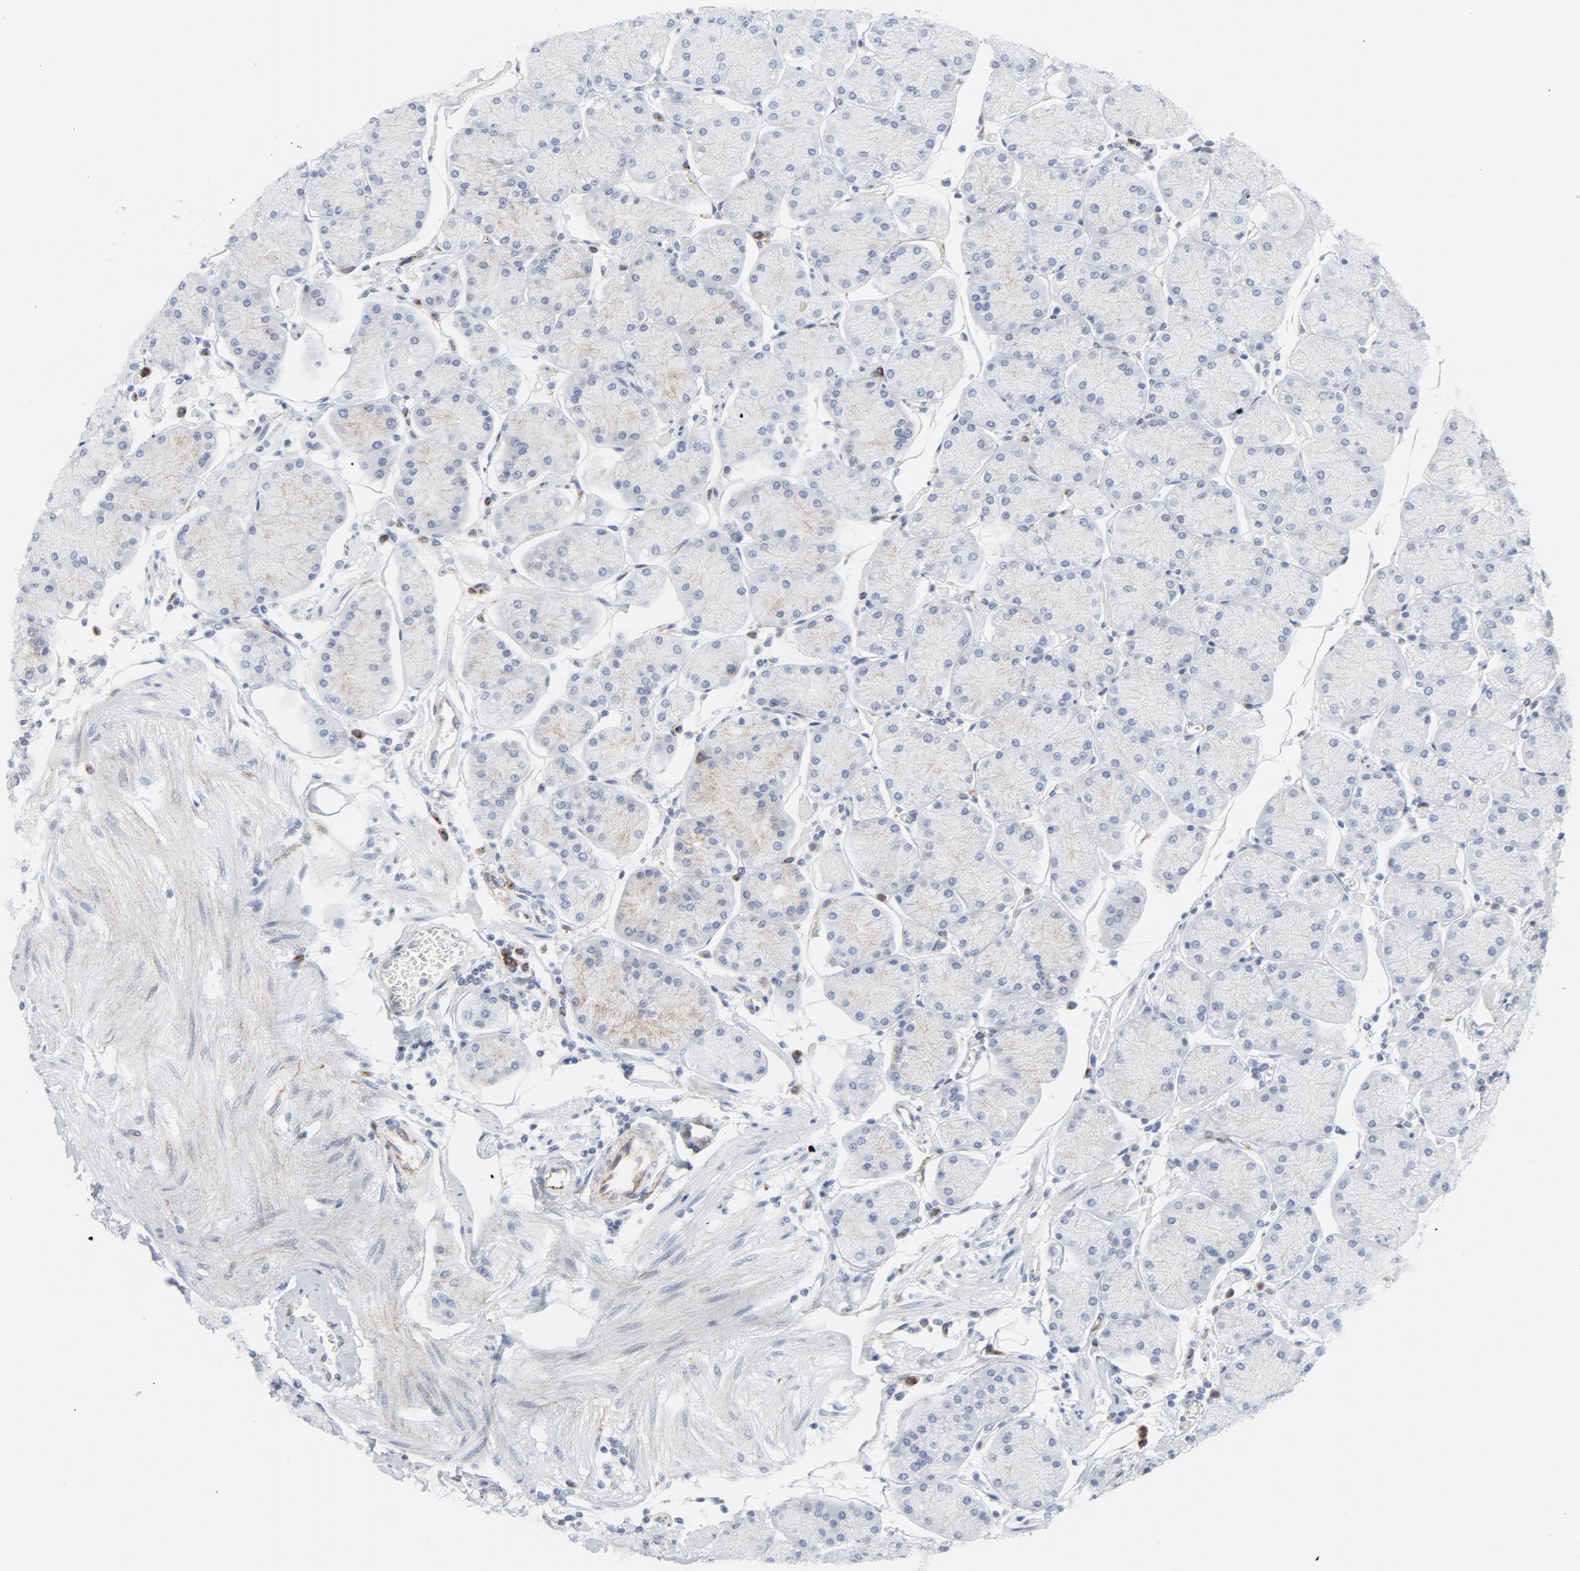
{"staining": {"intensity": "moderate", "quantity": "25%-75%", "location": "cytoplasmic/membranous"}, "tissue": "stomach", "cell_type": "Glandular cells", "image_type": "normal", "snomed": [{"axis": "morphology", "description": "Normal tissue, NOS"}, {"axis": "topography", "description": "Stomach, upper"}, {"axis": "topography", "description": "Stomach"}], "caption": "IHC histopathology image of benign stomach: human stomach stained using IHC exhibits medium levels of moderate protein expression localized specifically in the cytoplasmic/membranous of glandular cells, appearing as a cytoplasmic/membranous brown color.", "gene": "TUBB1", "patient": {"sex": "male", "age": 76}}